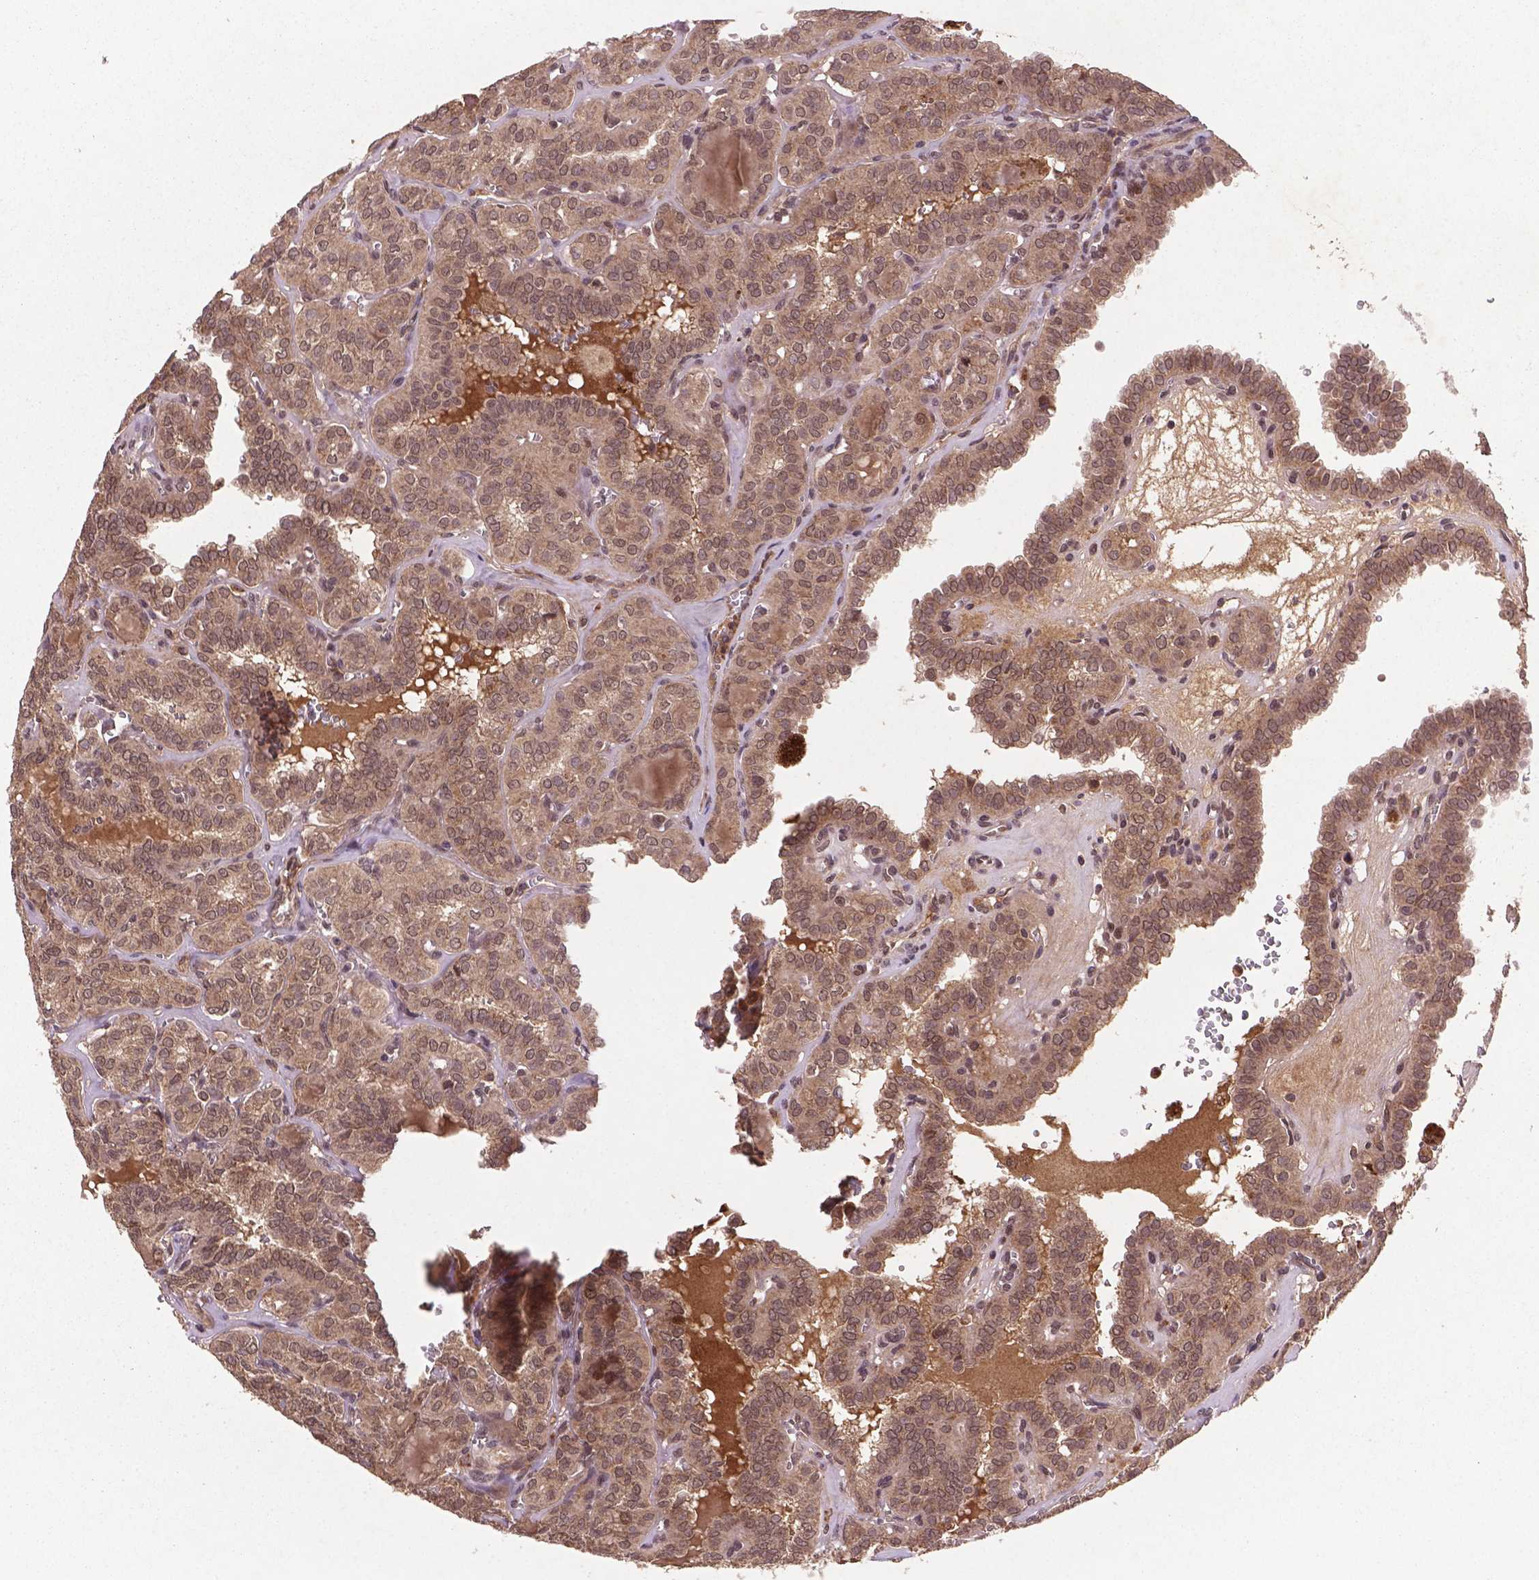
{"staining": {"intensity": "weak", "quantity": ">75%", "location": "cytoplasmic/membranous,nuclear"}, "tissue": "thyroid cancer", "cell_type": "Tumor cells", "image_type": "cancer", "snomed": [{"axis": "morphology", "description": "Papillary adenocarcinoma, NOS"}, {"axis": "topography", "description": "Thyroid gland"}], "caption": "The immunohistochemical stain shows weak cytoplasmic/membranous and nuclear staining in tumor cells of papillary adenocarcinoma (thyroid) tissue.", "gene": "NIPAL2", "patient": {"sex": "female", "age": 41}}